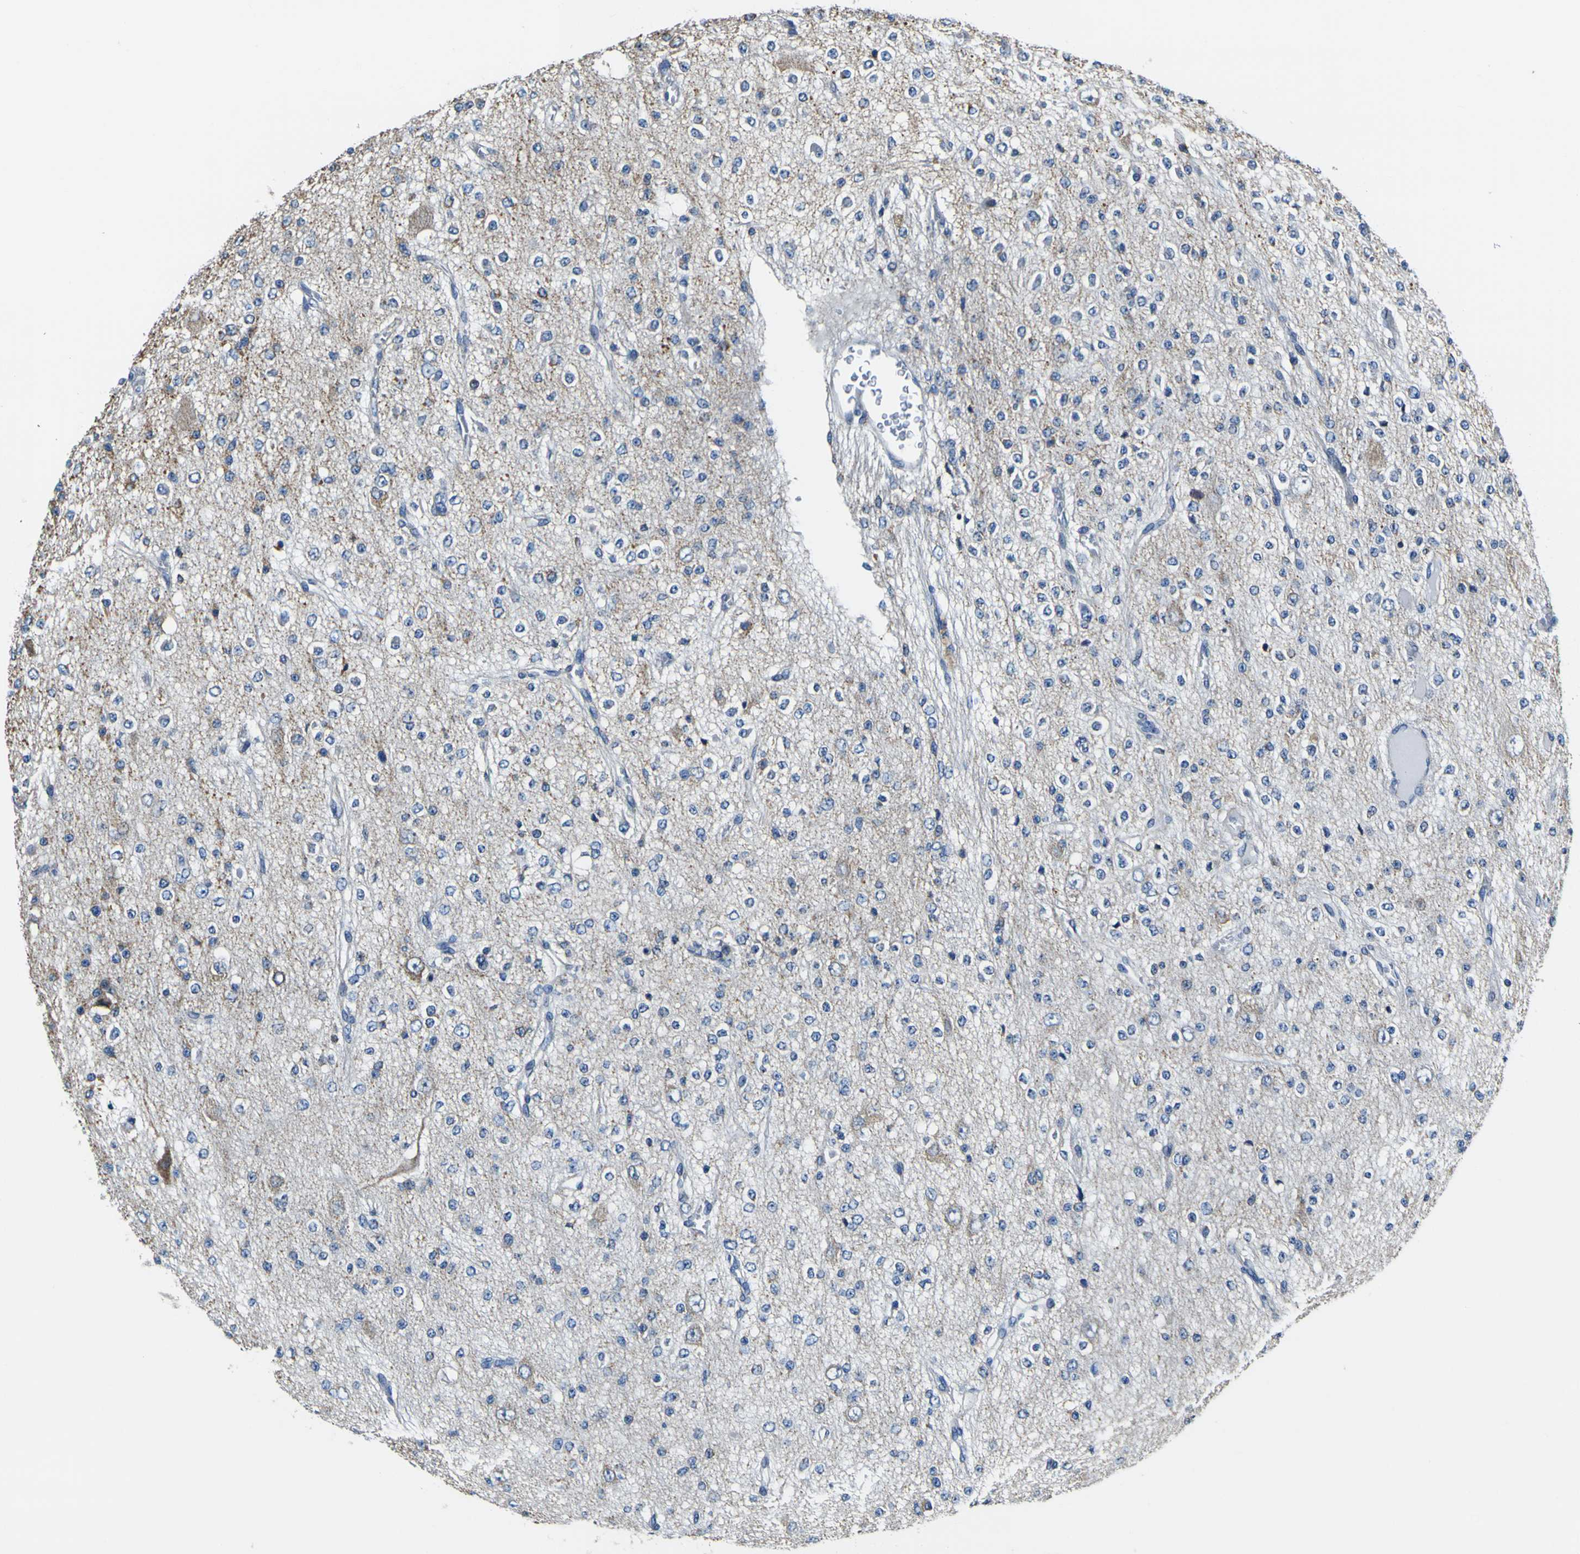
{"staining": {"intensity": "negative", "quantity": "none", "location": "none"}, "tissue": "glioma", "cell_type": "Tumor cells", "image_type": "cancer", "snomed": [{"axis": "morphology", "description": "Glioma, malignant, Low grade"}, {"axis": "topography", "description": "Brain"}], "caption": "Micrograph shows no significant protein expression in tumor cells of glioma.", "gene": "LRP4", "patient": {"sex": "male", "age": 38}}